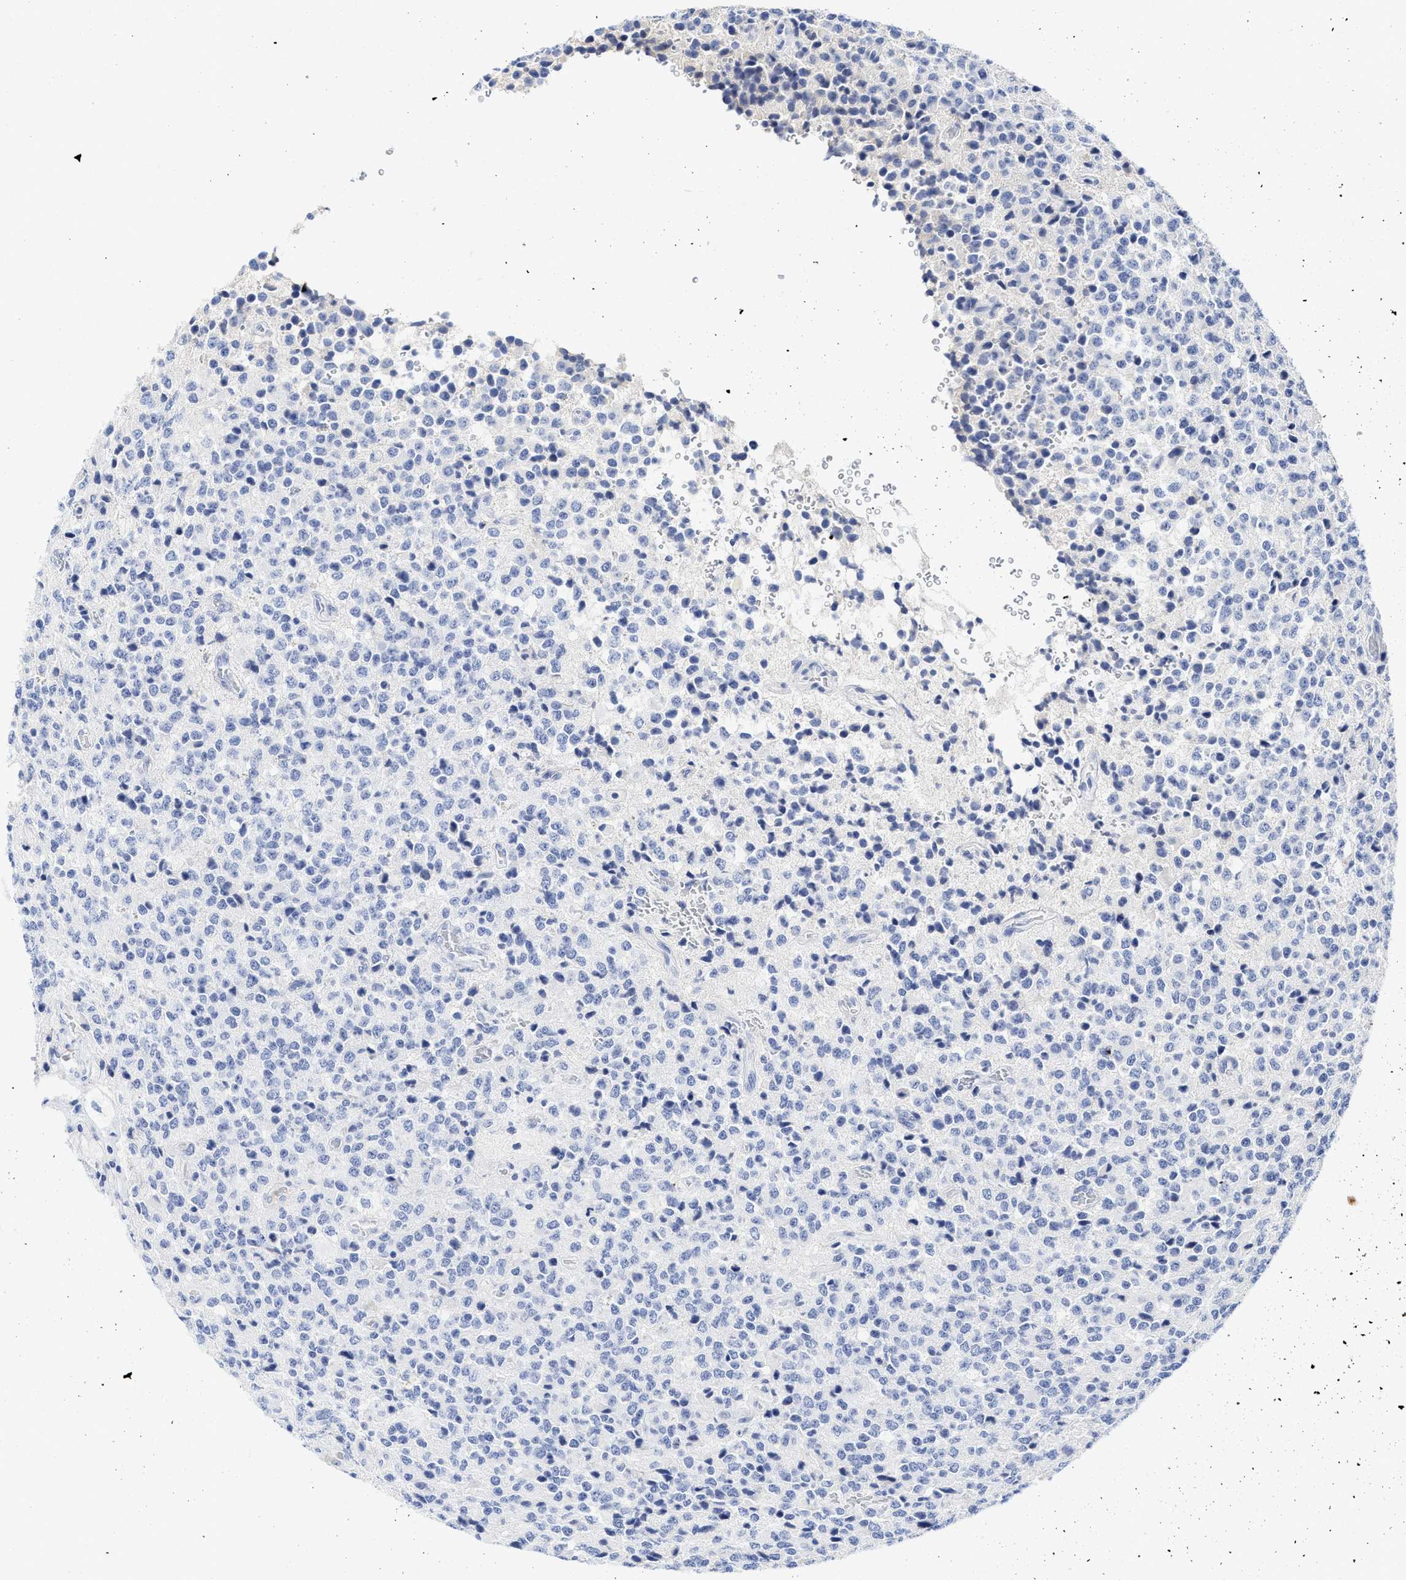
{"staining": {"intensity": "negative", "quantity": "none", "location": "none"}, "tissue": "glioma", "cell_type": "Tumor cells", "image_type": "cancer", "snomed": [{"axis": "morphology", "description": "Glioma, malignant, High grade"}, {"axis": "topography", "description": "pancreas cauda"}], "caption": "Malignant glioma (high-grade) was stained to show a protein in brown. There is no significant staining in tumor cells. (Brightfield microscopy of DAB immunohistochemistry (IHC) at high magnification).", "gene": "C2", "patient": {"sex": "male", "age": 60}}